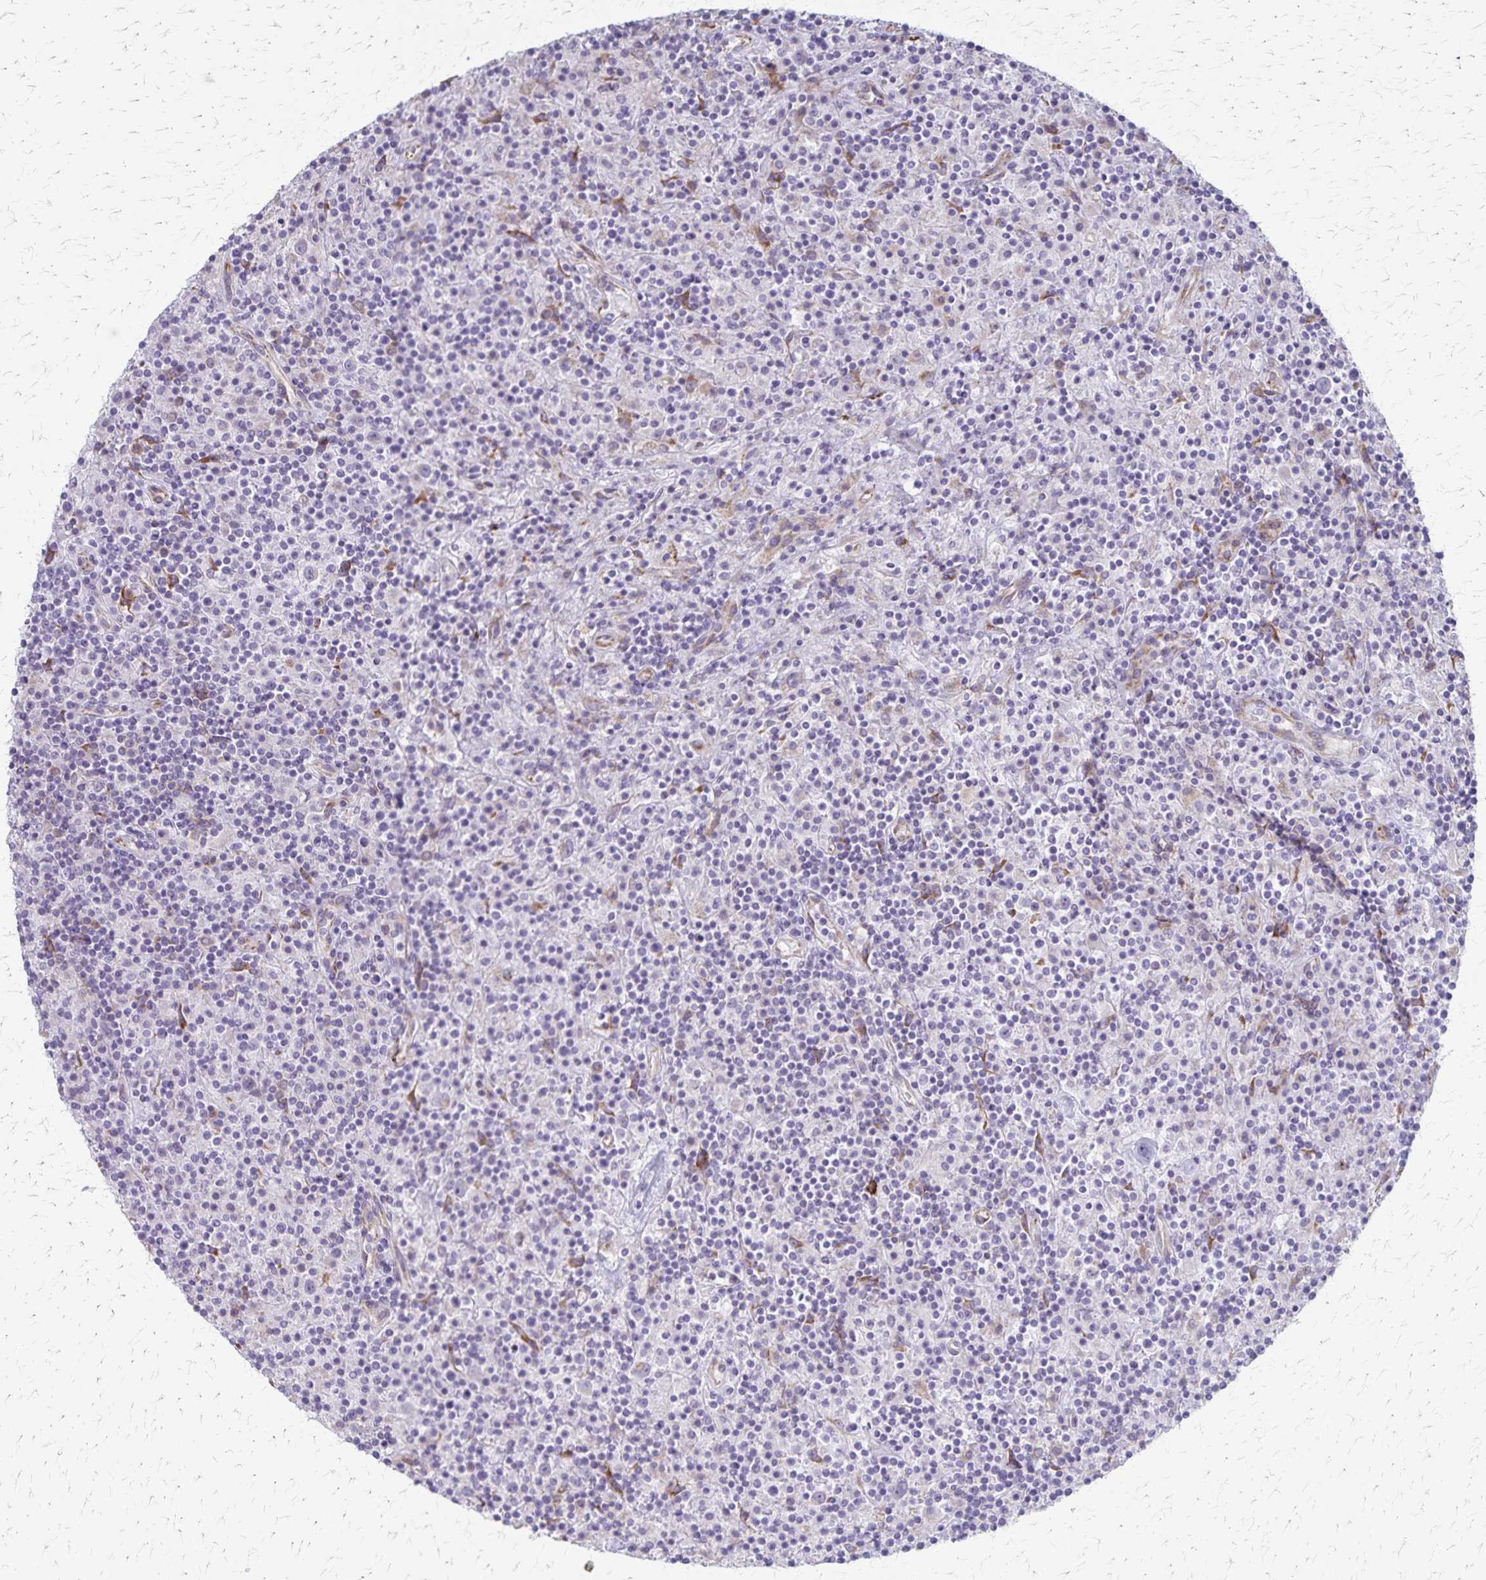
{"staining": {"intensity": "negative", "quantity": "none", "location": "none"}, "tissue": "lymphoma", "cell_type": "Tumor cells", "image_type": "cancer", "snomed": [{"axis": "morphology", "description": "Hodgkin's disease, NOS"}, {"axis": "topography", "description": "Lymph node"}], "caption": "A micrograph of Hodgkin's disease stained for a protein demonstrates no brown staining in tumor cells.", "gene": "MCFD2", "patient": {"sex": "male", "age": 70}}